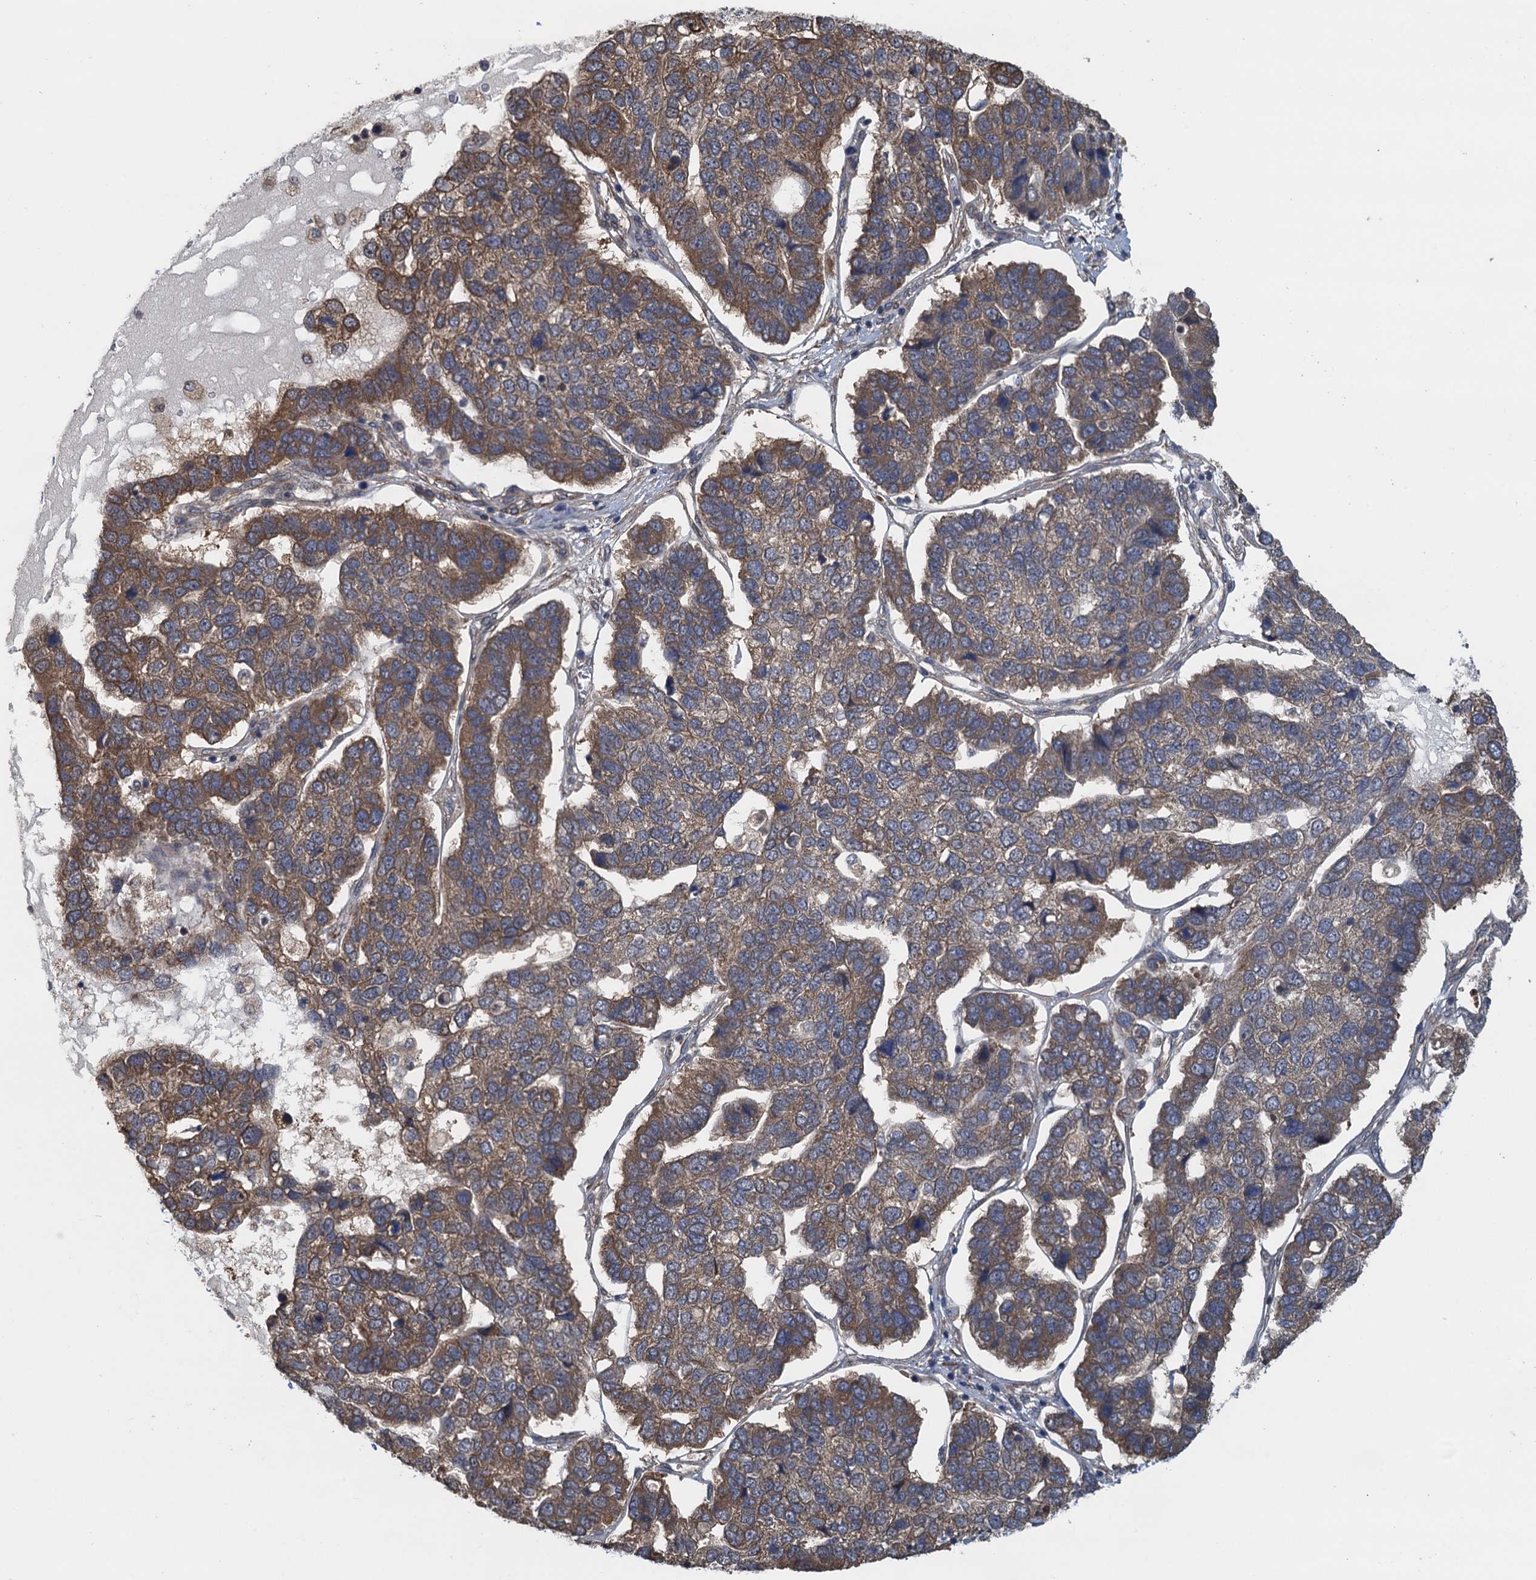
{"staining": {"intensity": "moderate", "quantity": ">75%", "location": "cytoplasmic/membranous"}, "tissue": "pancreatic cancer", "cell_type": "Tumor cells", "image_type": "cancer", "snomed": [{"axis": "morphology", "description": "Adenocarcinoma, NOS"}, {"axis": "topography", "description": "Pancreas"}], "caption": "Human adenocarcinoma (pancreatic) stained with a brown dye reveals moderate cytoplasmic/membranous positive positivity in approximately >75% of tumor cells.", "gene": "MEAK7", "patient": {"sex": "female", "age": 61}}